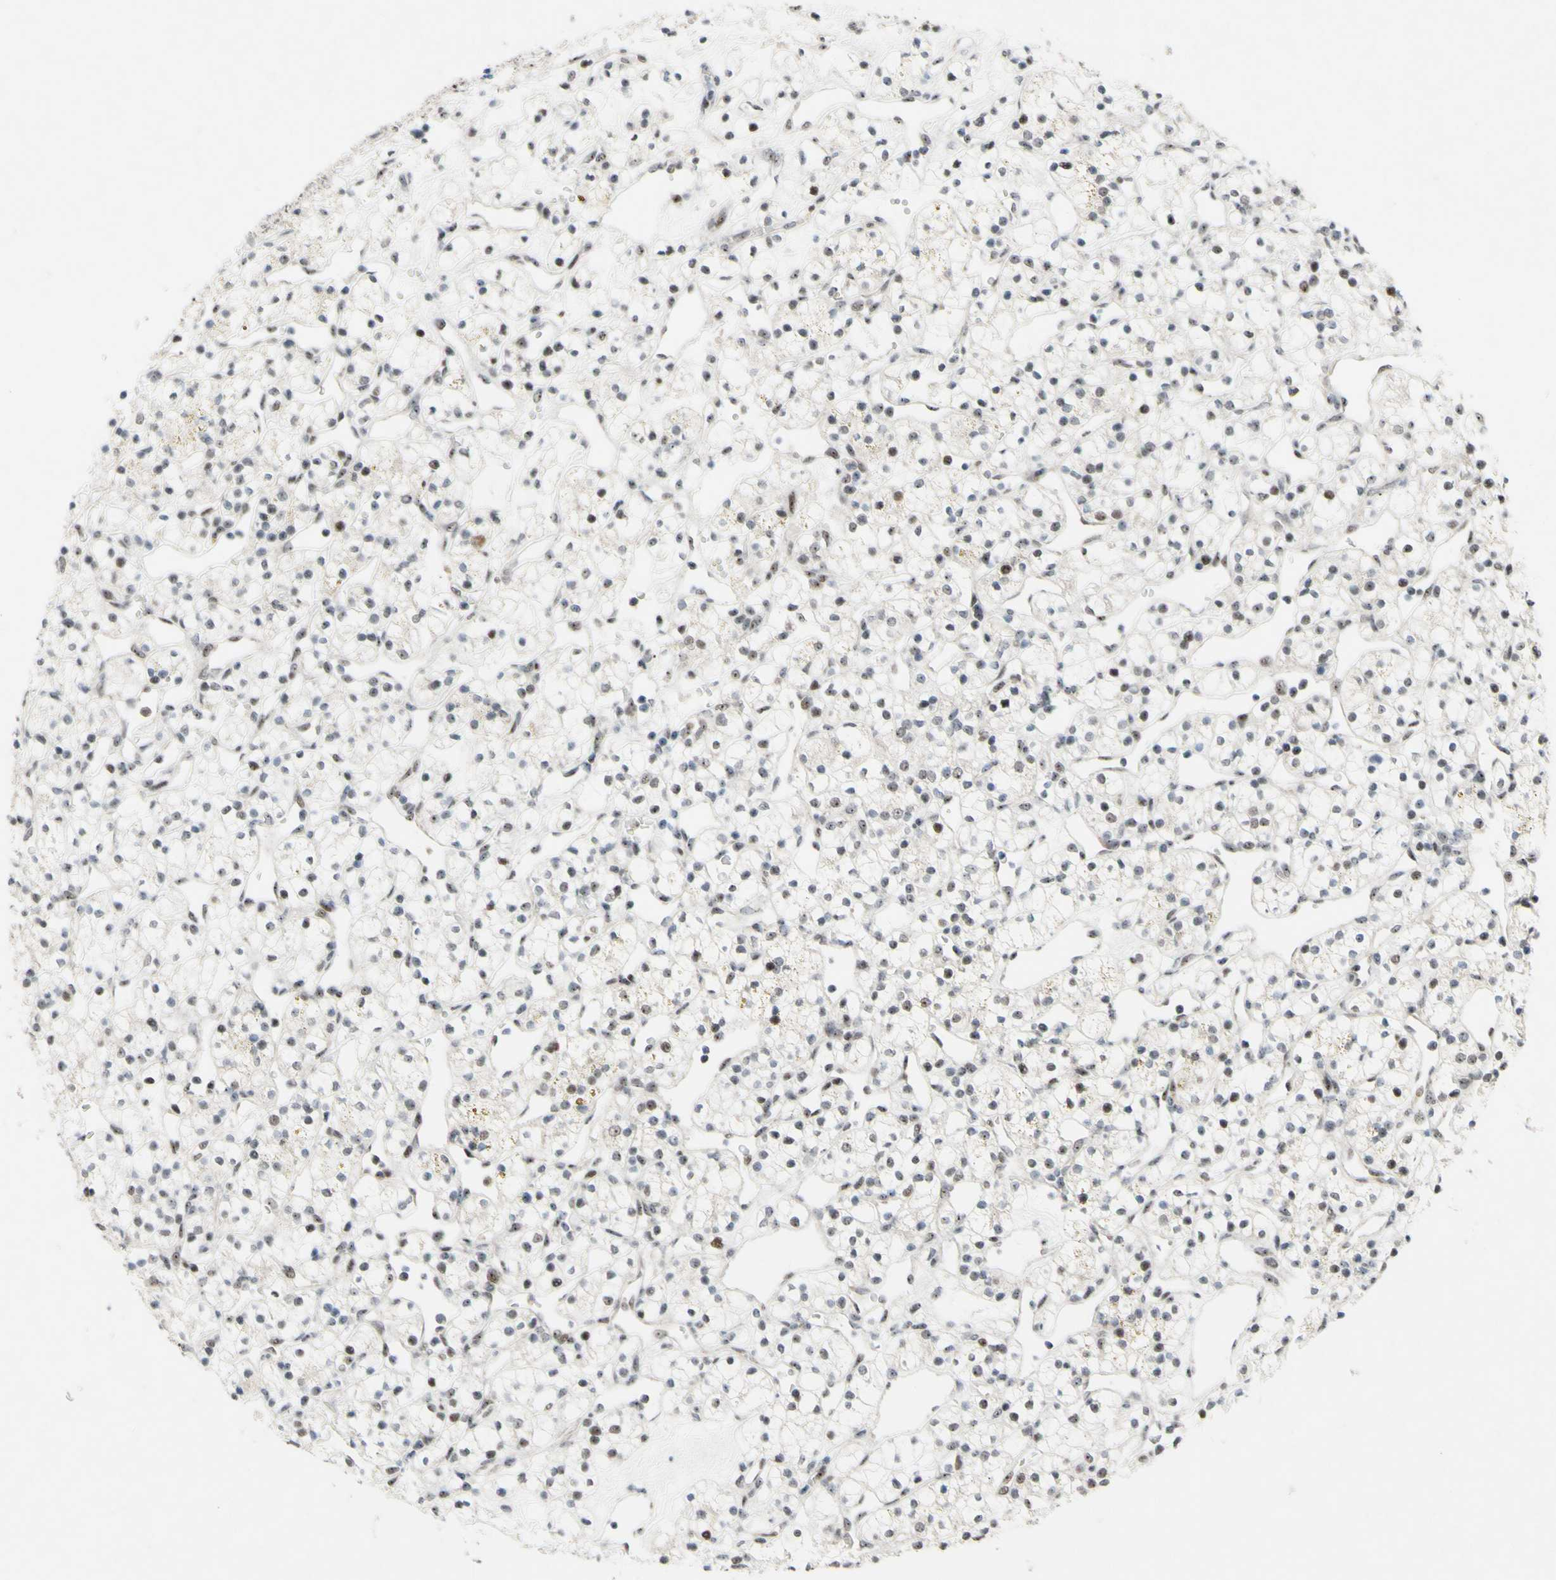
{"staining": {"intensity": "weak", "quantity": "25%-75%", "location": "nuclear"}, "tissue": "renal cancer", "cell_type": "Tumor cells", "image_type": "cancer", "snomed": [{"axis": "morphology", "description": "Adenocarcinoma, NOS"}, {"axis": "topography", "description": "Kidney"}], "caption": "Tumor cells display low levels of weak nuclear staining in about 25%-75% of cells in human renal cancer (adenocarcinoma).", "gene": "POLR1A", "patient": {"sex": "female", "age": 60}}